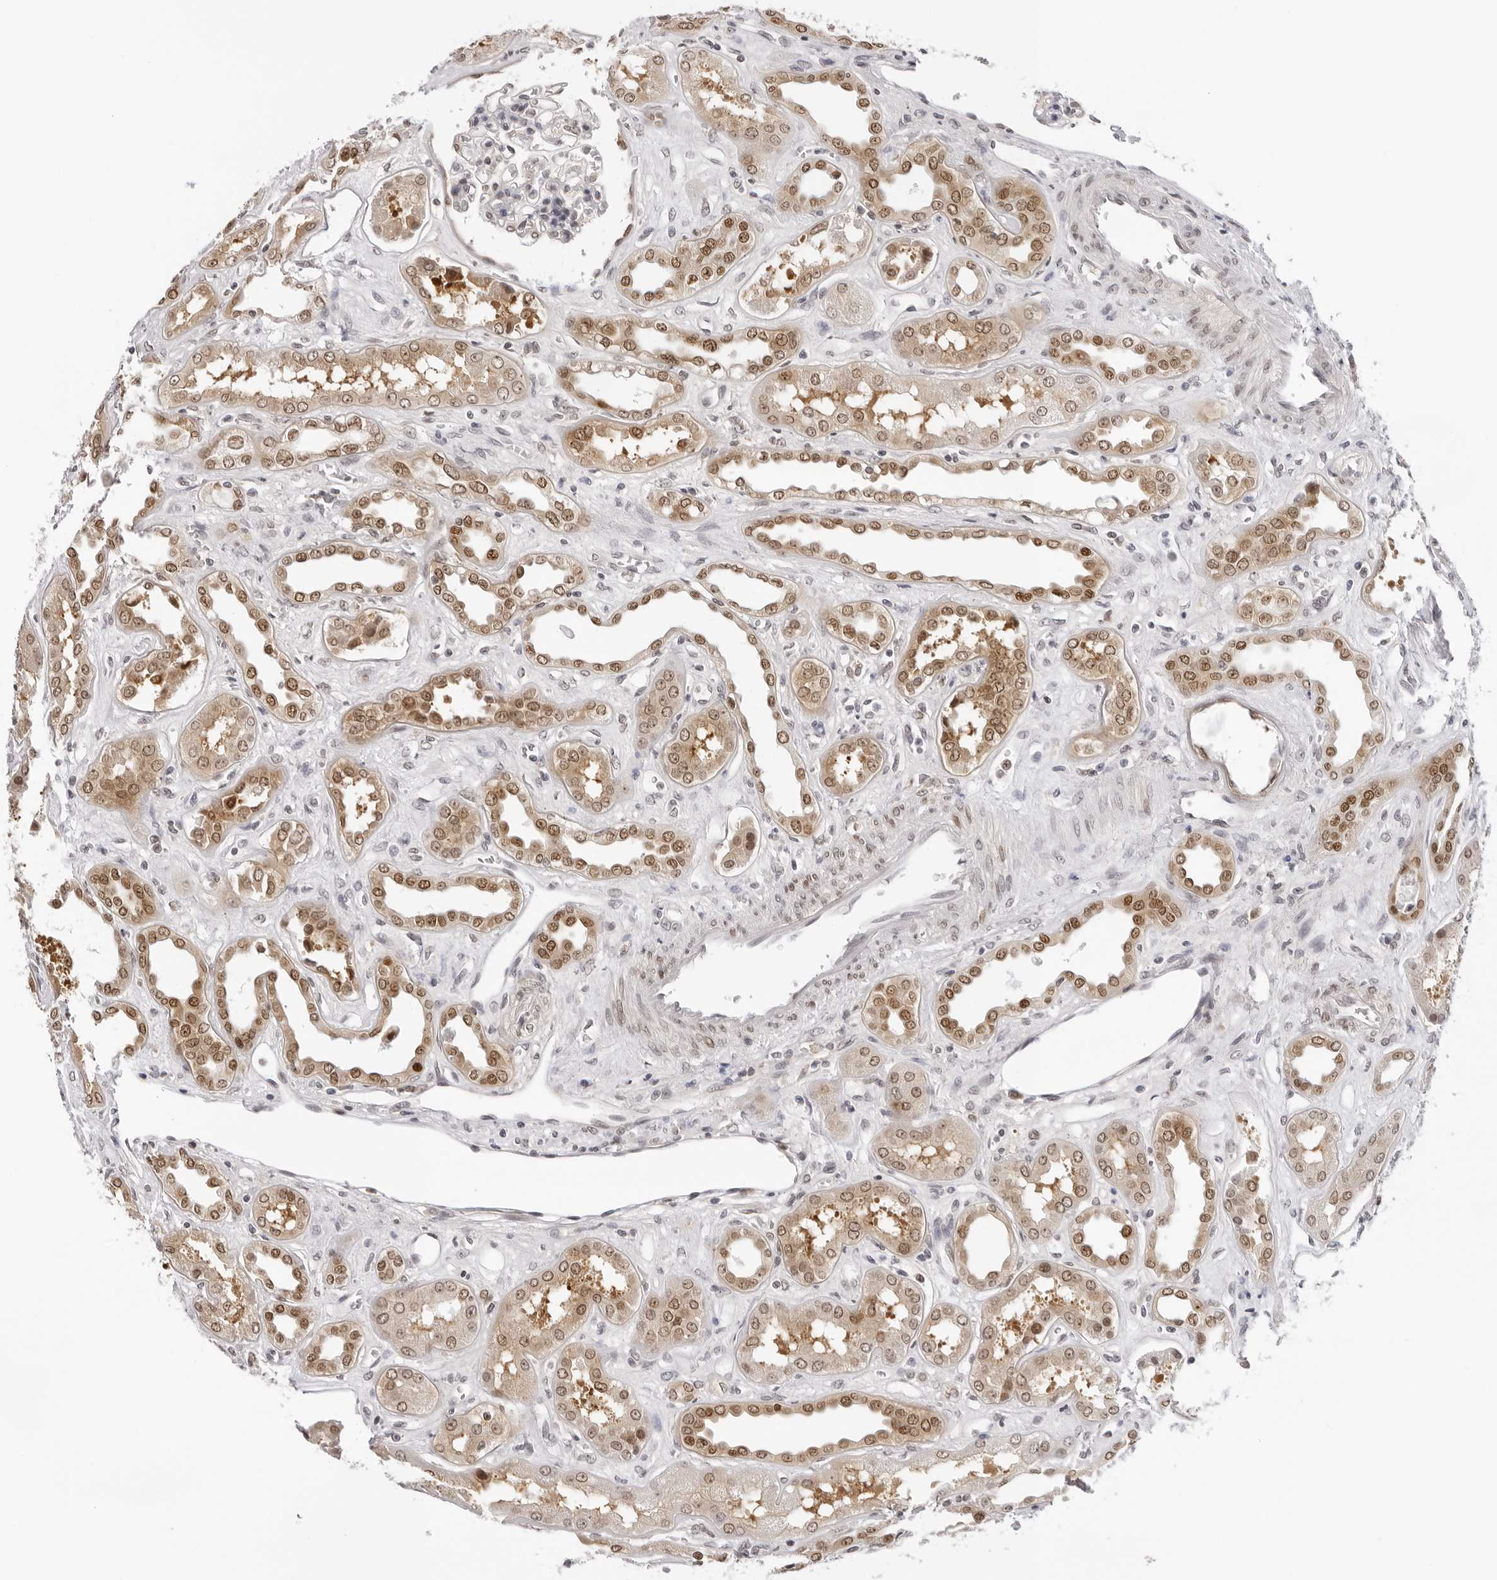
{"staining": {"intensity": "negative", "quantity": "none", "location": "none"}, "tissue": "kidney", "cell_type": "Cells in glomeruli", "image_type": "normal", "snomed": [{"axis": "morphology", "description": "Normal tissue, NOS"}, {"axis": "topography", "description": "Kidney"}], "caption": "Histopathology image shows no significant protein expression in cells in glomeruli of benign kidney.", "gene": "WDR77", "patient": {"sex": "male", "age": 59}}